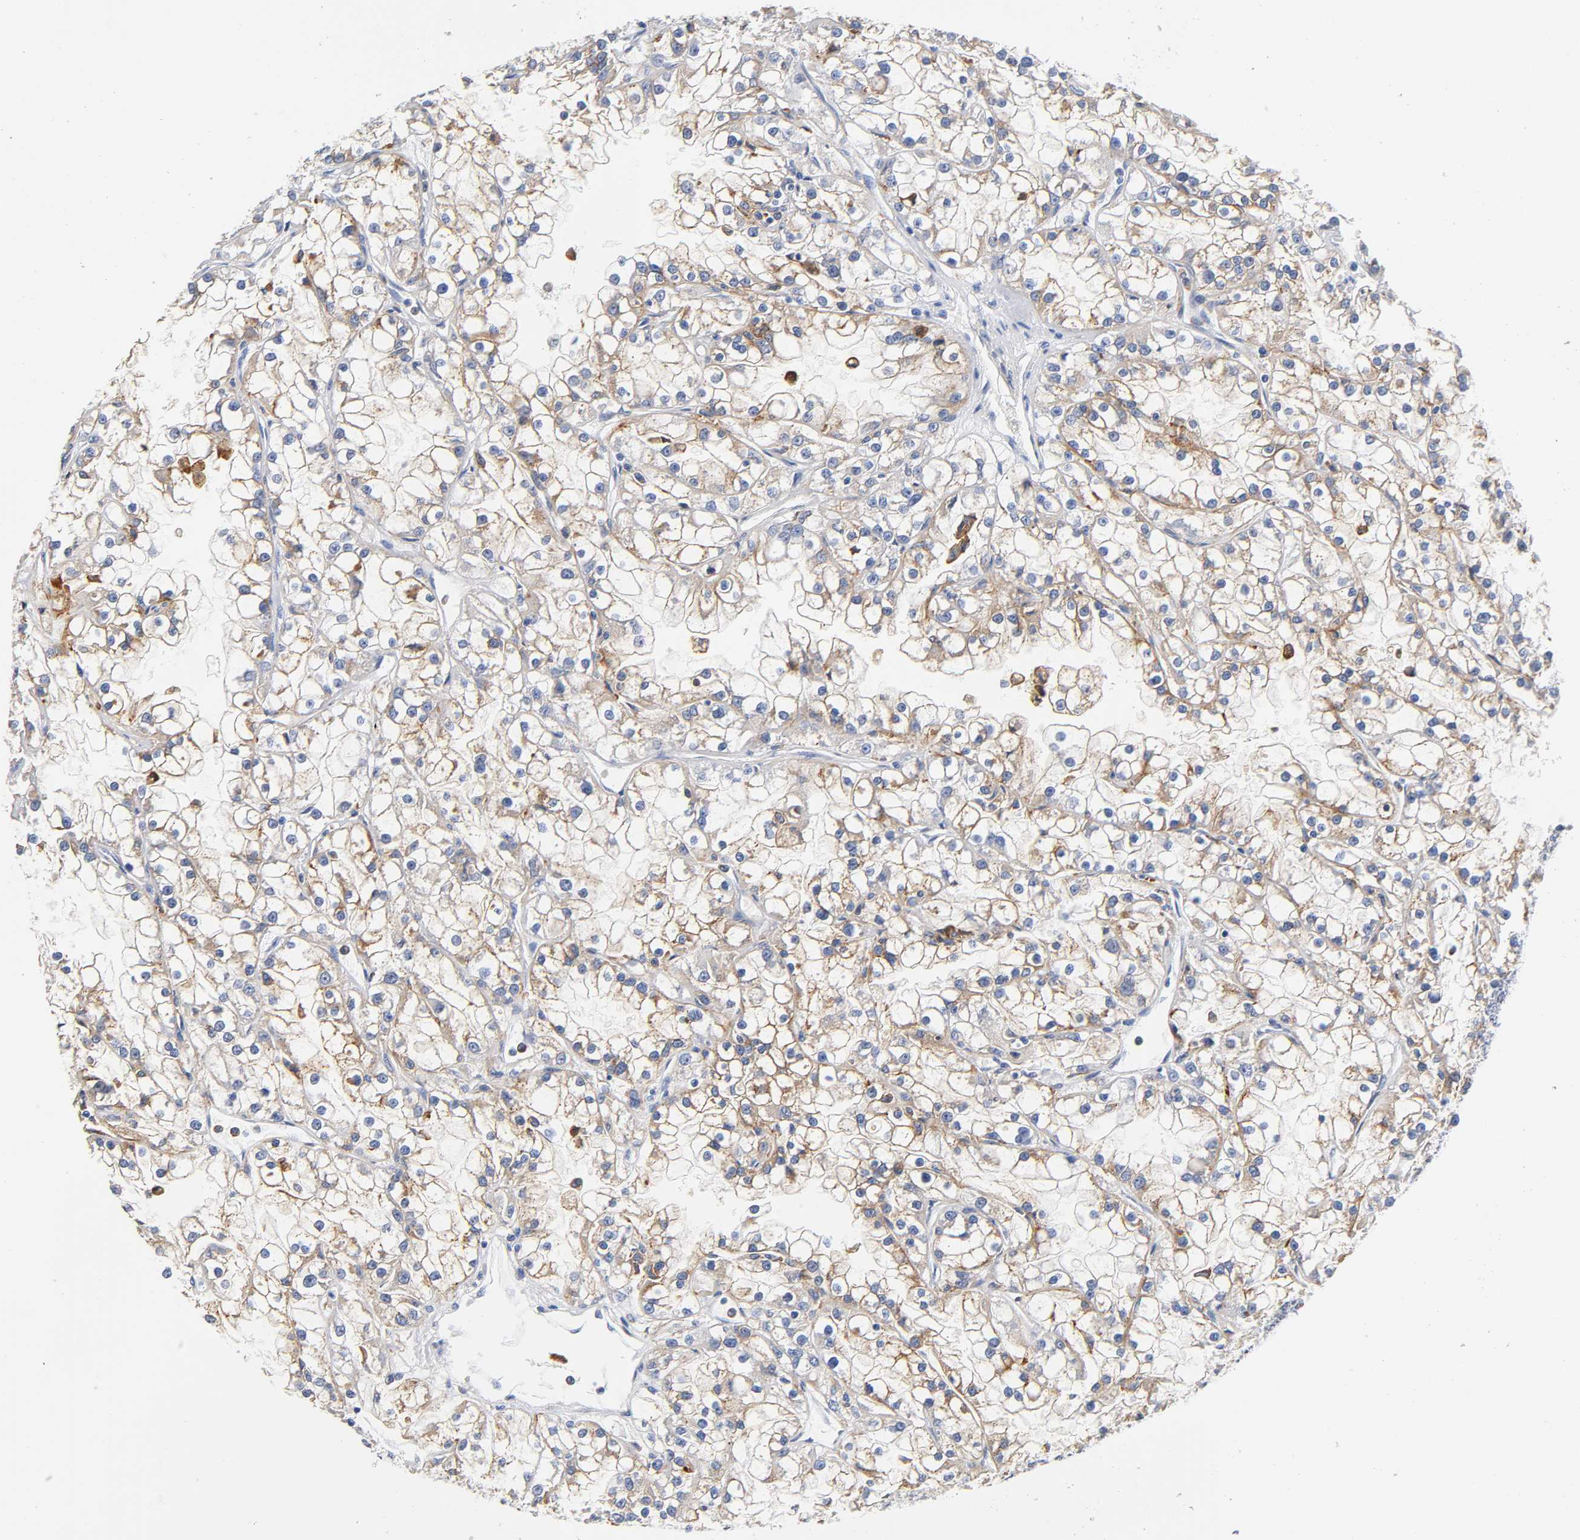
{"staining": {"intensity": "weak", "quantity": "25%-75%", "location": "cytoplasmic/membranous"}, "tissue": "renal cancer", "cell_type": "Tumor cells", "image_type": "cancer", "snomed": [{"axis": "morphology", "description": "Adenocarcinoma, NOS"}, {"axis": "topography", "description": "Kidney"}], "caption": "Human adenocarcinoma (renal) stained for a protein (brown) demonstrates weak cytoplasmic/membranous positive expression in about 25%-75% of tumor cells.", "gene": "LRP1", "patient": {"sex": "female", "age": 52}}